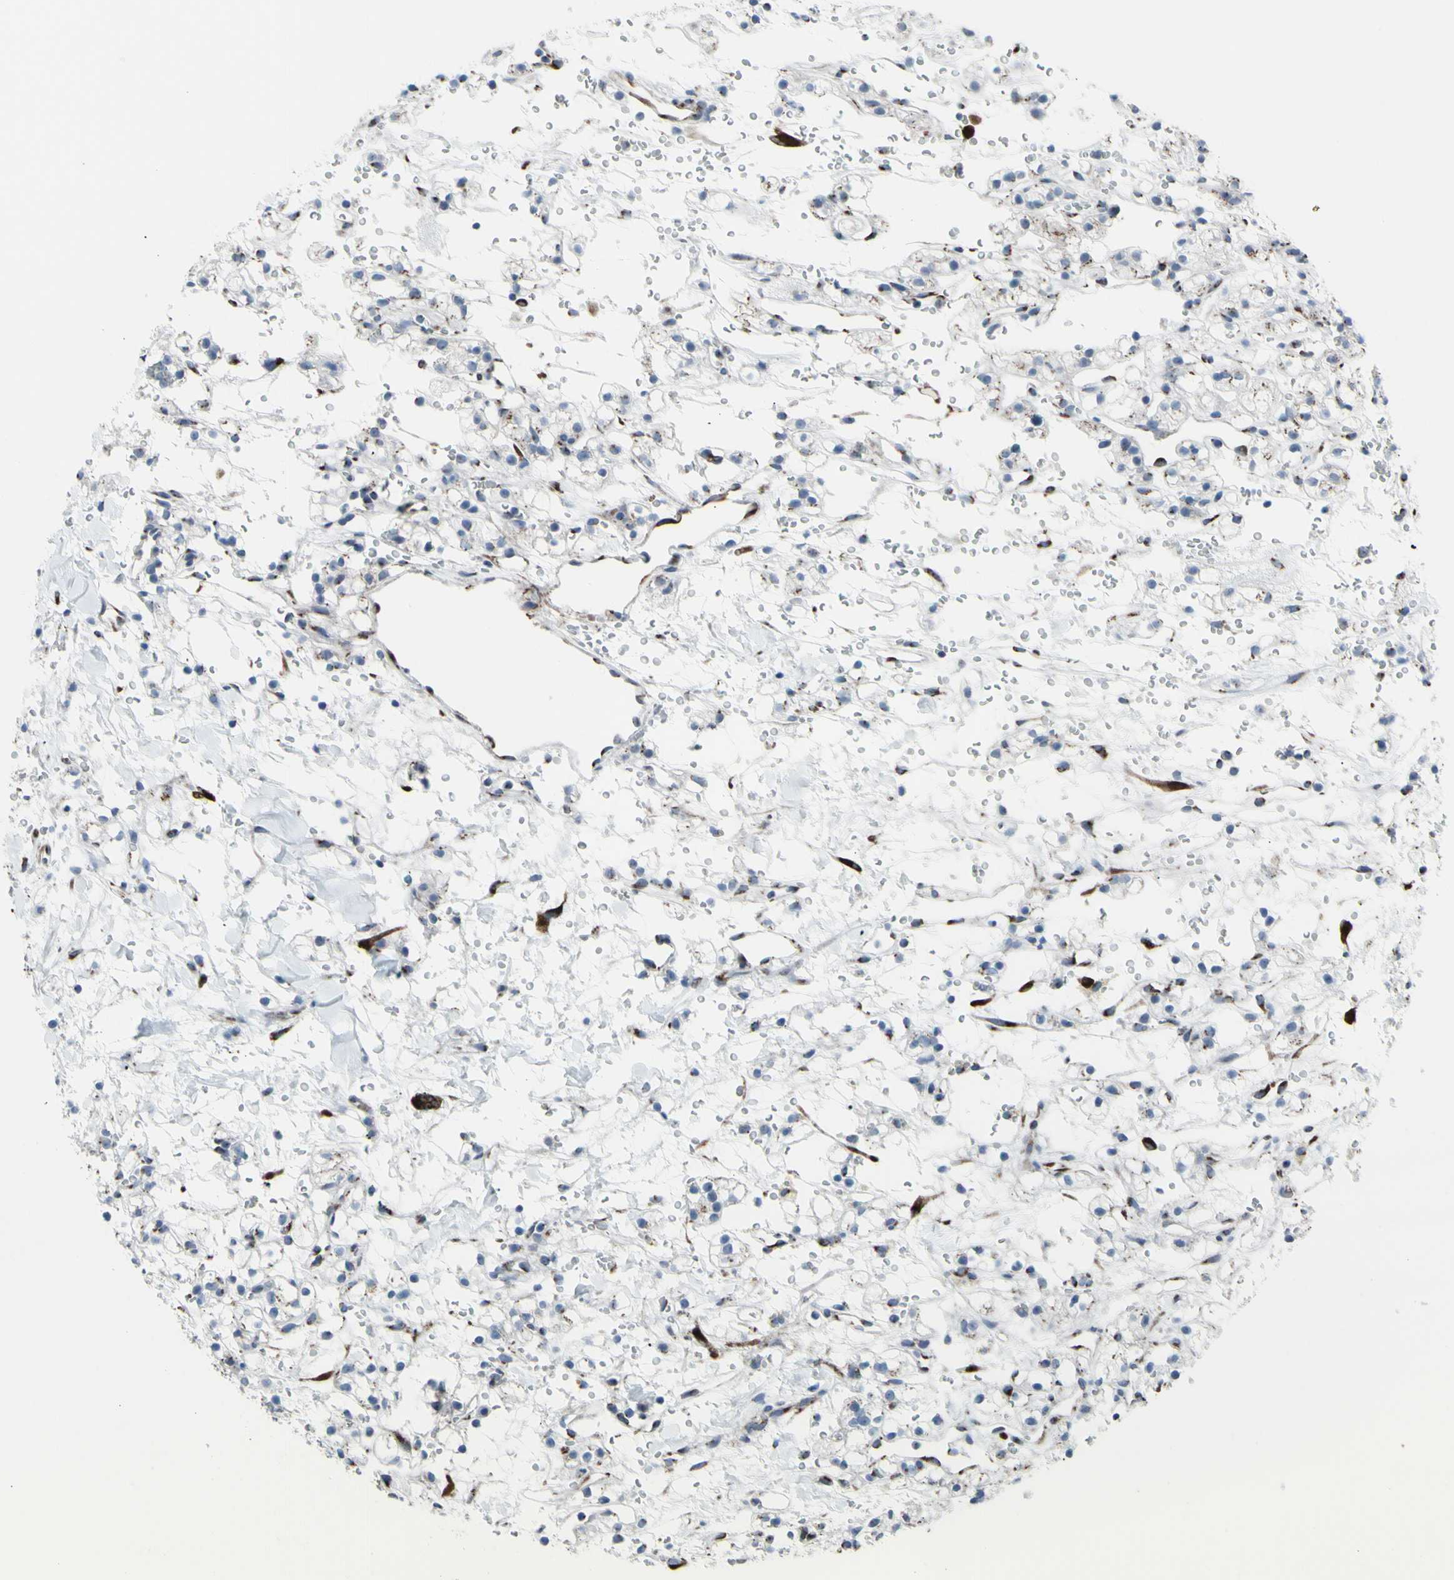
{"staining": {"intensity": "moderate", "quantity": "<25%", "location": "cytoplasmic/membranous"}, "tissue": "renal cancer", "cell_type": "Tumor cells", "image_type": "cancer", "snomed": [{"axis": "morphology", "description": "Adenocarcinoma, NOS"}, {"axis": "topography", "description": "Kidney"}], "caption": "Tumor cells display low levels of moderate cytoplasmic/membranous positivity in approximately <25% of cells in human adenocarcinoma (renal).", "gene": "GLG1", "patient": {"sex": "male", "age": 61}}